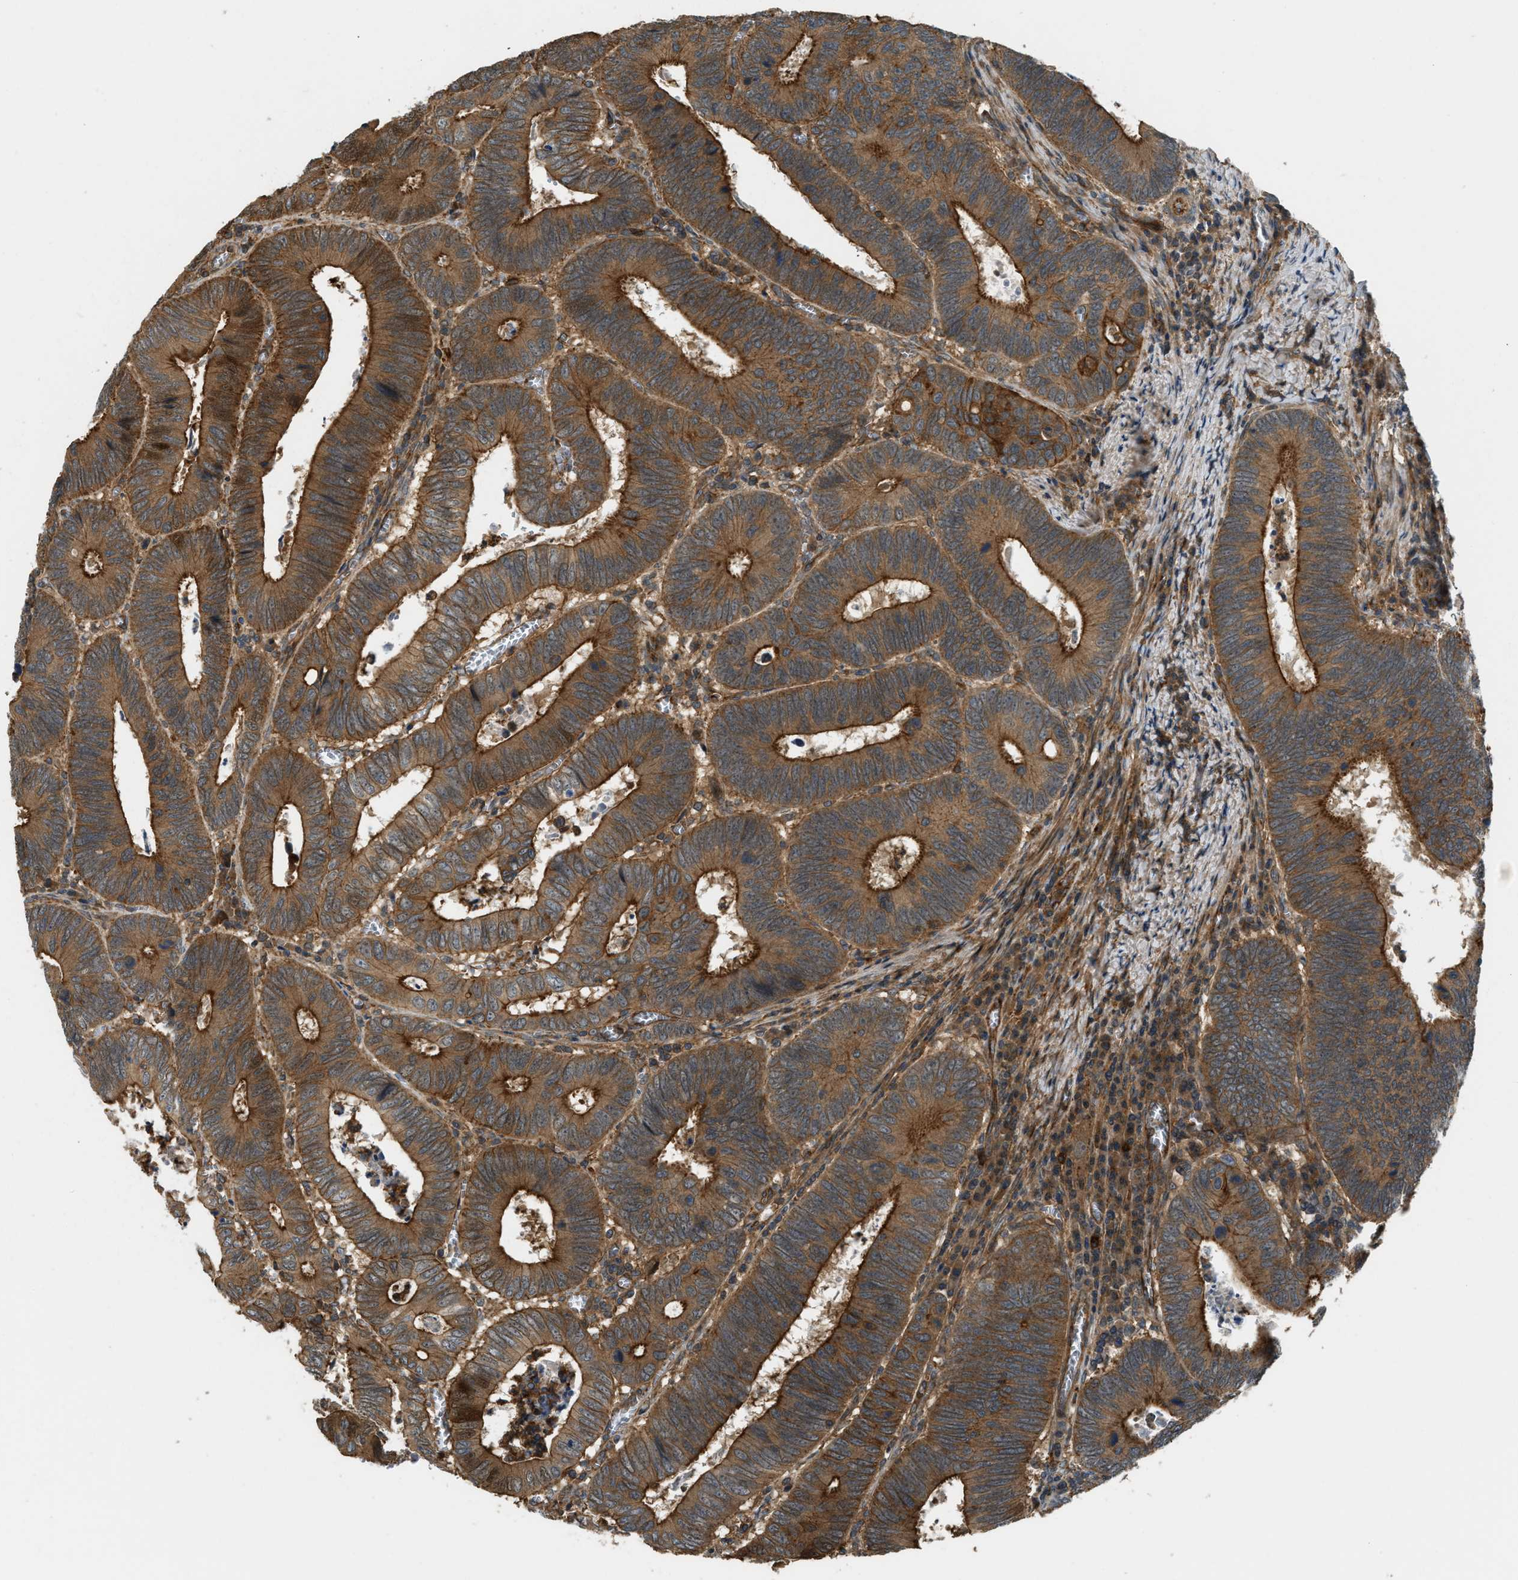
{"staining": {"intensity": "strong", "quantity": ">75%", "location": "cytoplasmic/membranous"}, "tissue": "colorectal cancer", "cell_type": "Tumor cells", "image_type": "cancer", "snomed": [{"axis": "morphology", "description": "Inflammation, NOS"}, {"axis": "morphology", "description": "Adenocarcinoma, NOS"}, {"axis": "topography", "description": "Colon"}], "caption": "Human colorectal adenocarcinoma stained with a brown dye reveals strong cytoplasmic/membranous positive staining in approximately >75% of tumor cells.", "gene": "BAG4", "patient": {"sex": "male", "age": 72}}